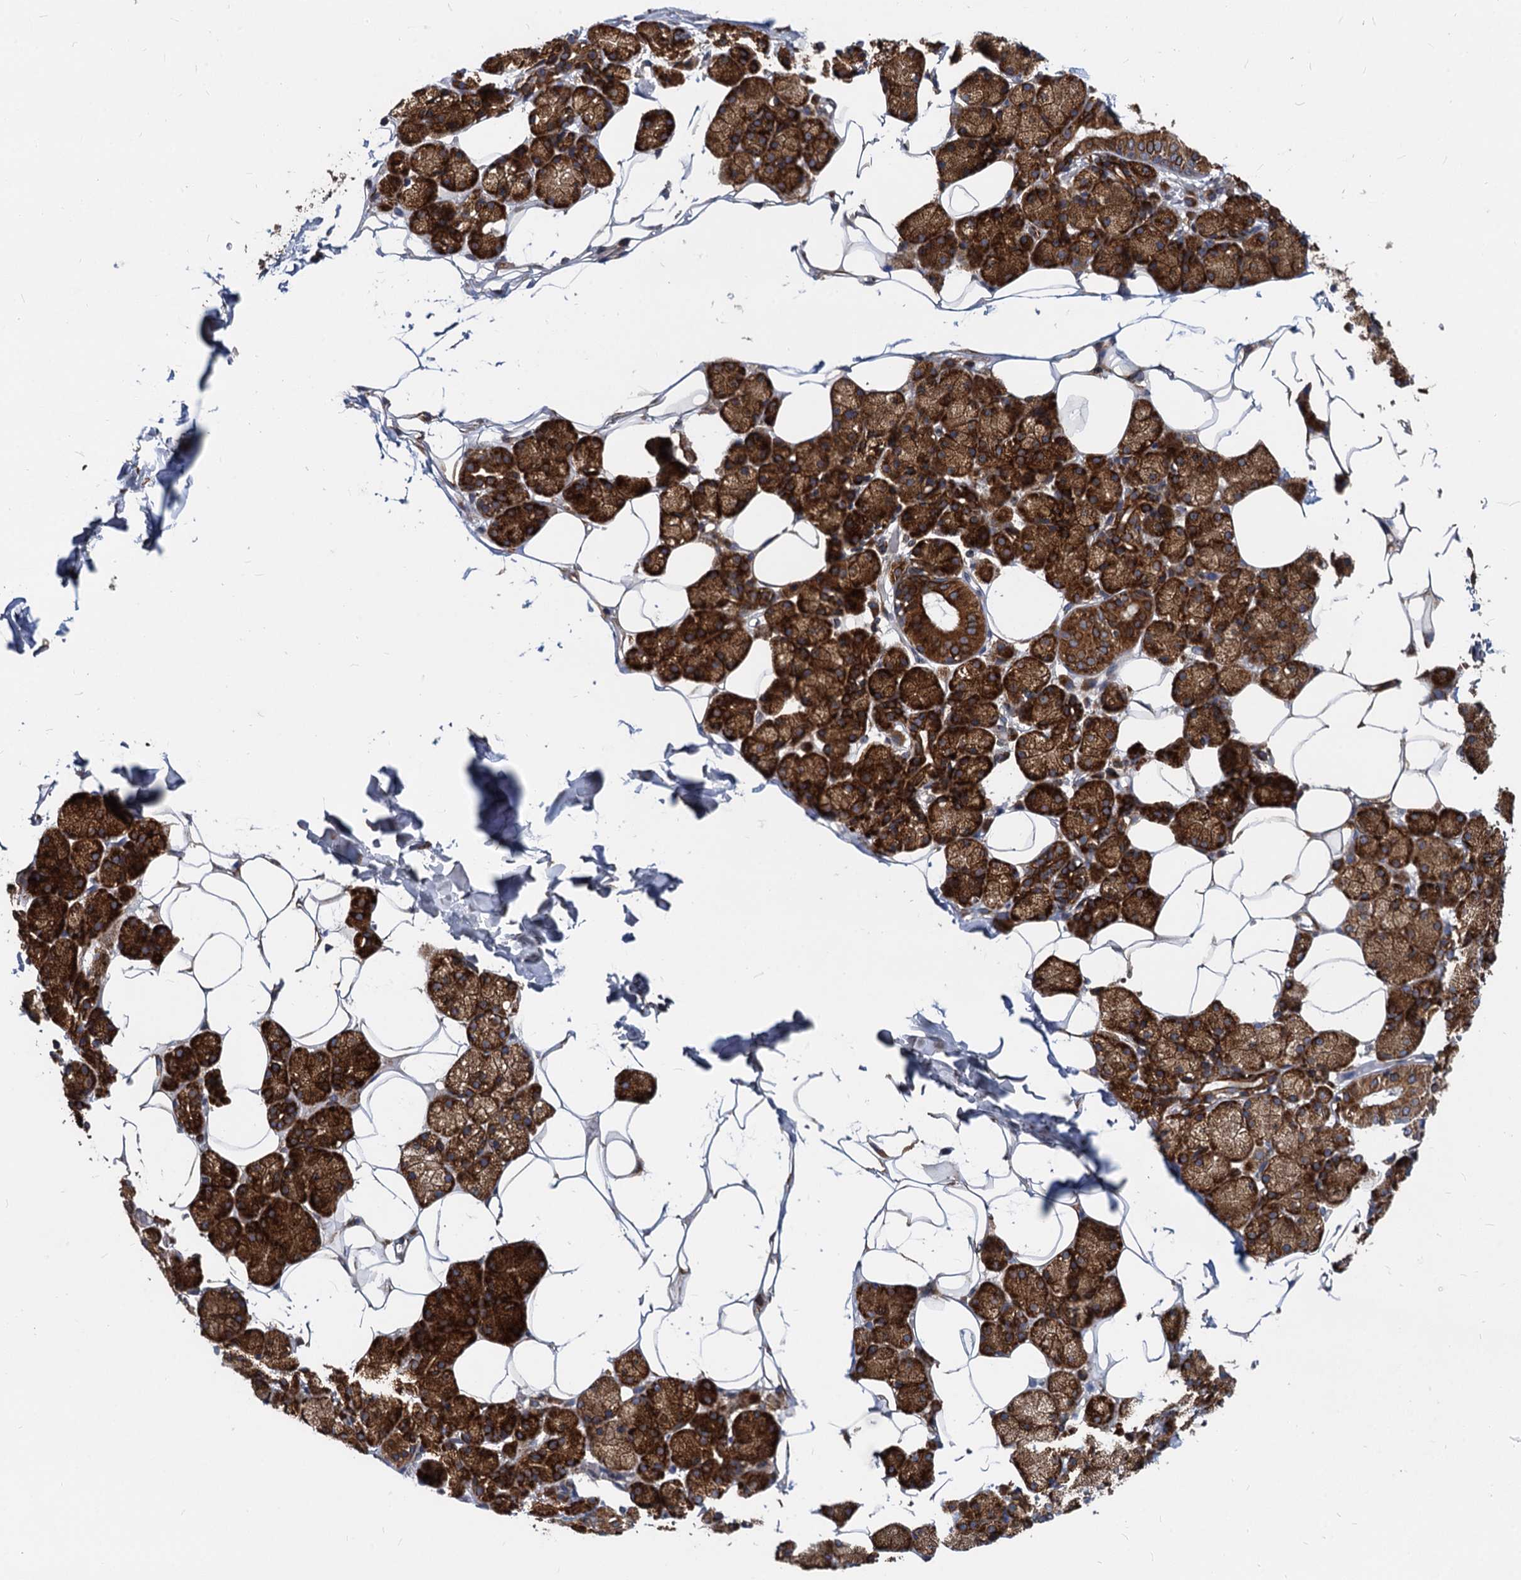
{"staining": {"intensity": "strong", "quantity": ">75%", "location": "cytoplasmic/membranous"}, "tissue": "salivary gland", "cell_type": "Glandular cells", "image_type": "normal", "snomed": [{"axis": "morphology", "description": "Normal tissue, NOS"}, {"axis": "topography", "description": "Salivary gland"}], "caption": "DAB (3,3'-diaminobenzidine) immunohistochemical staining of normal salivary gland demonstrates strong cytoplasmic/membranous protein expression in about >75% of glandular cells.", "gene": "STIM1", "patient": {"sex": "female", "age": 33}}